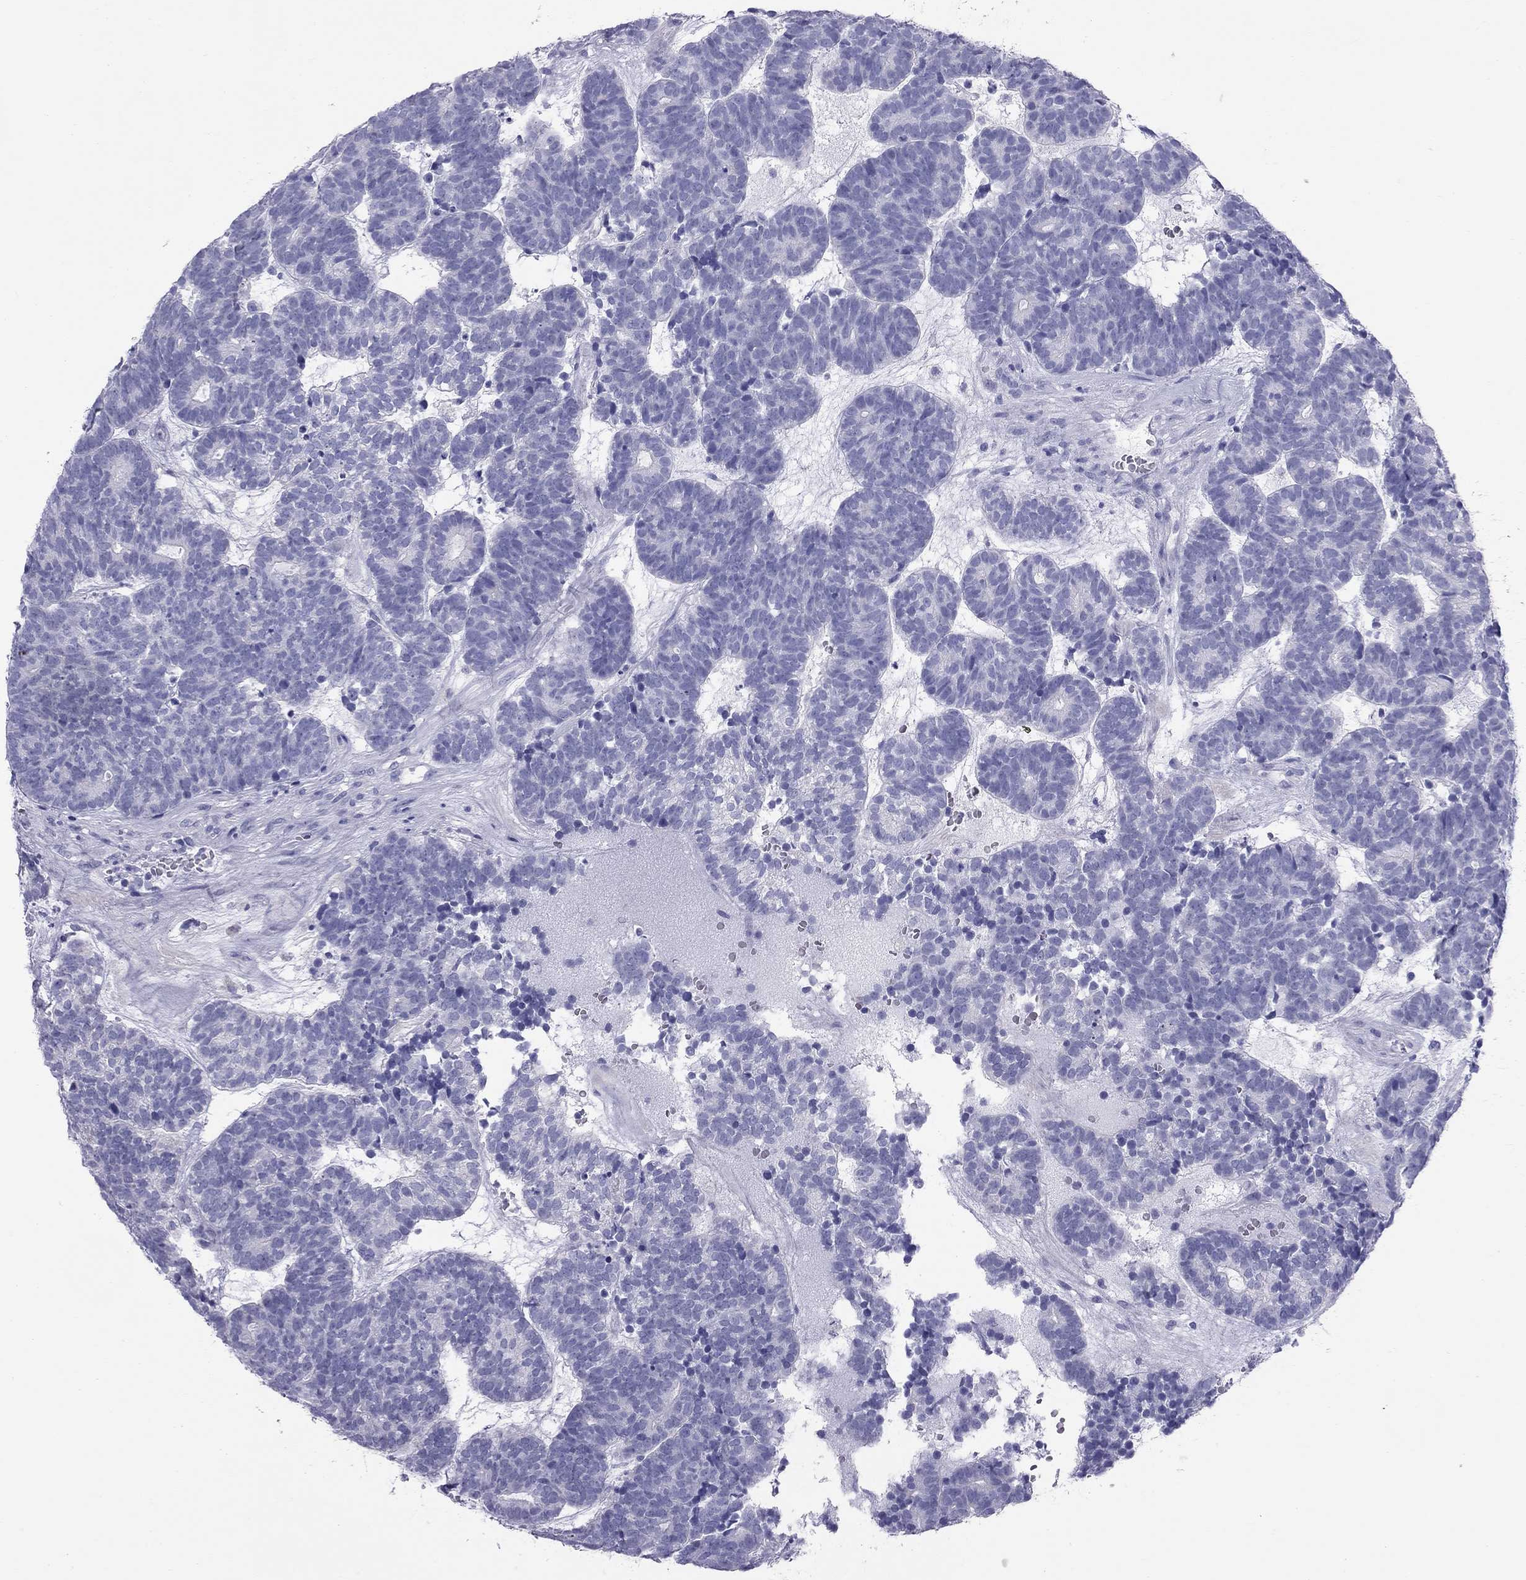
{"staining": {"intensity": "negative", "quantity": "none", "location": "none"}, "tissue": "head and neck cancer", "cell_type": "Tumor cells", "image_type": "cancer", "snomed": [{"axis": "morphology", "description": "Adenocarcinoma, NOS"}, {"axis": "topography", "description": "Head-Neck"}], "caption": "Immunohistochemical staining of human head and neck cancer shows no significant expression in tumor cells. (DAB (3,3'-diaminobenzidine) IHC visualized using brightfield microscopy, high magnification).", "gene": "TRPM3", "patient": {"sex": "female", "age": 81}}